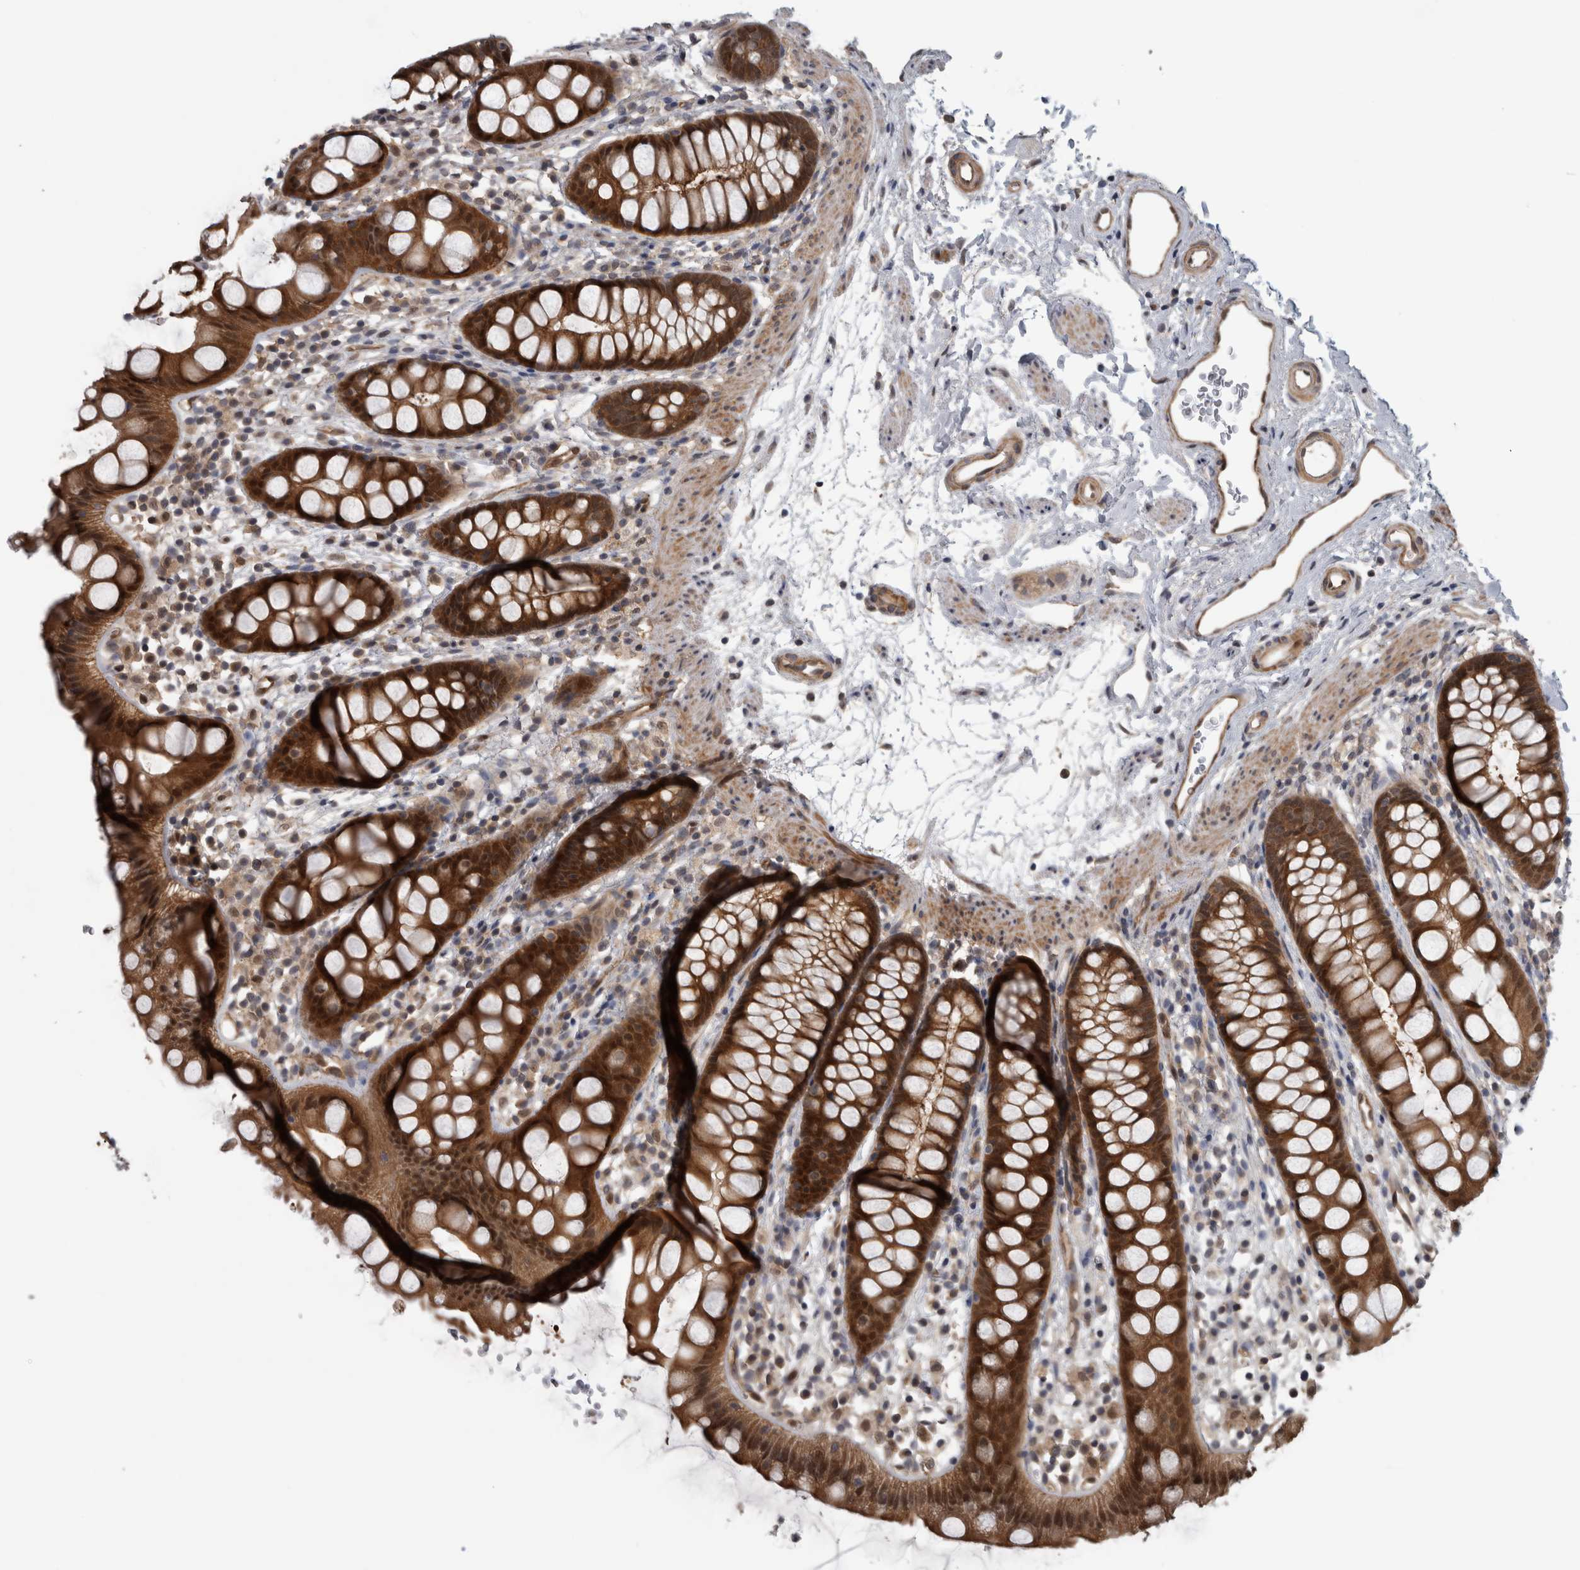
{"staining": {"intensity": "strong", "quantity": ">75%", "location": "cytoplasmic/membranous,nuclear"}, "tissue": "rectum", "cell_type": "Glandular cells", "image_type": "normal", "snomed": [{"axis": "morphology", "description": "Normal tissue, NOS"}, {"axis": "topography", "description": "Rectum"}], "caption": "This is a histology image of IHC staining of unremarkable rectum, which shows strong expression in the cytoplasmic/membranous,nuclear of glandular cells.", "gene": "NAPRT", "patient": {"sex": "female", "age": 65}}